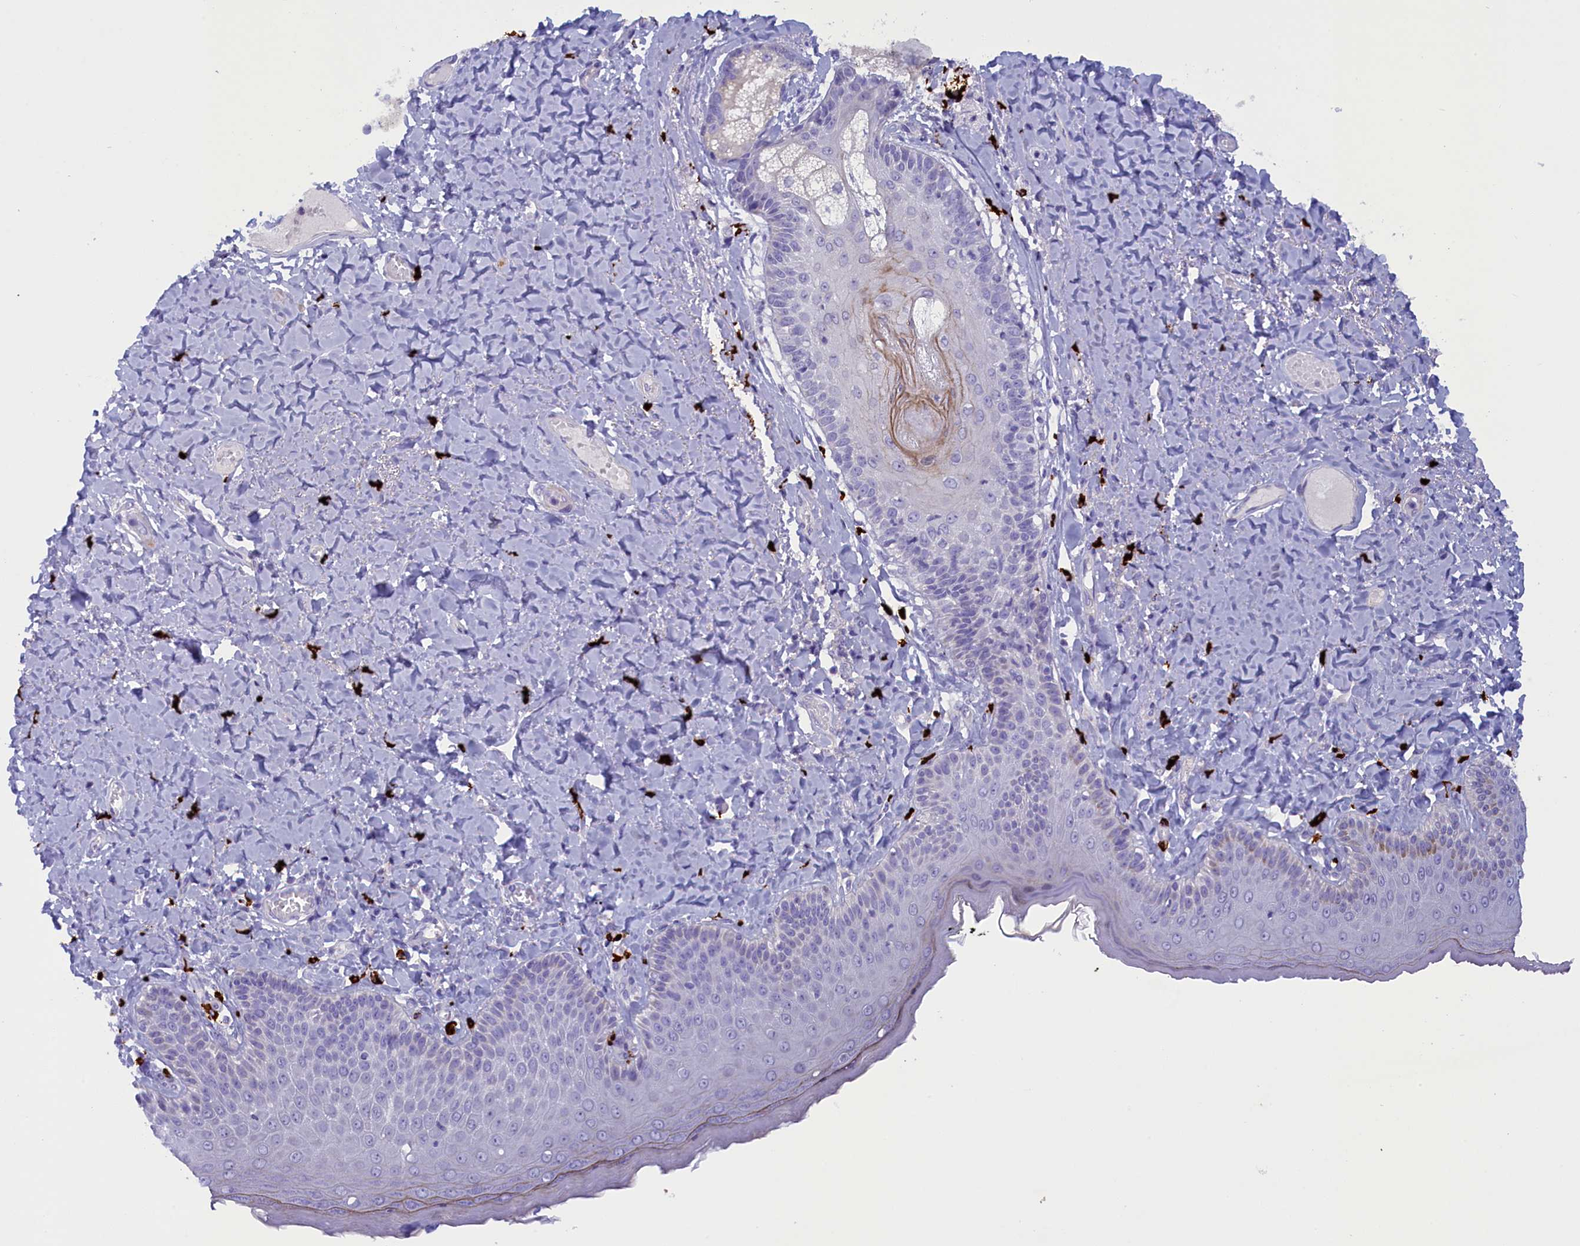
{"staining": {"intensity": "weak", "quantity": "<25%", "location": "cytoplasmic/membranous"}, "tissue": "skin", "cell_type": "Epidermal cells", "image_type": "normal", "snomed": [{"axis": "morphology", "description": "Normal tissue, NOS"}, {"axis": "topography", "description": "Anal"}], "caption": "Immunohistochemistry (IHC) histopathology image of unremarkable skin: skin stained with DAB shows no significant protein staining in epidermal cells.", "gene": "RTTN", "patient": {"sex": "male", "age": 69}}